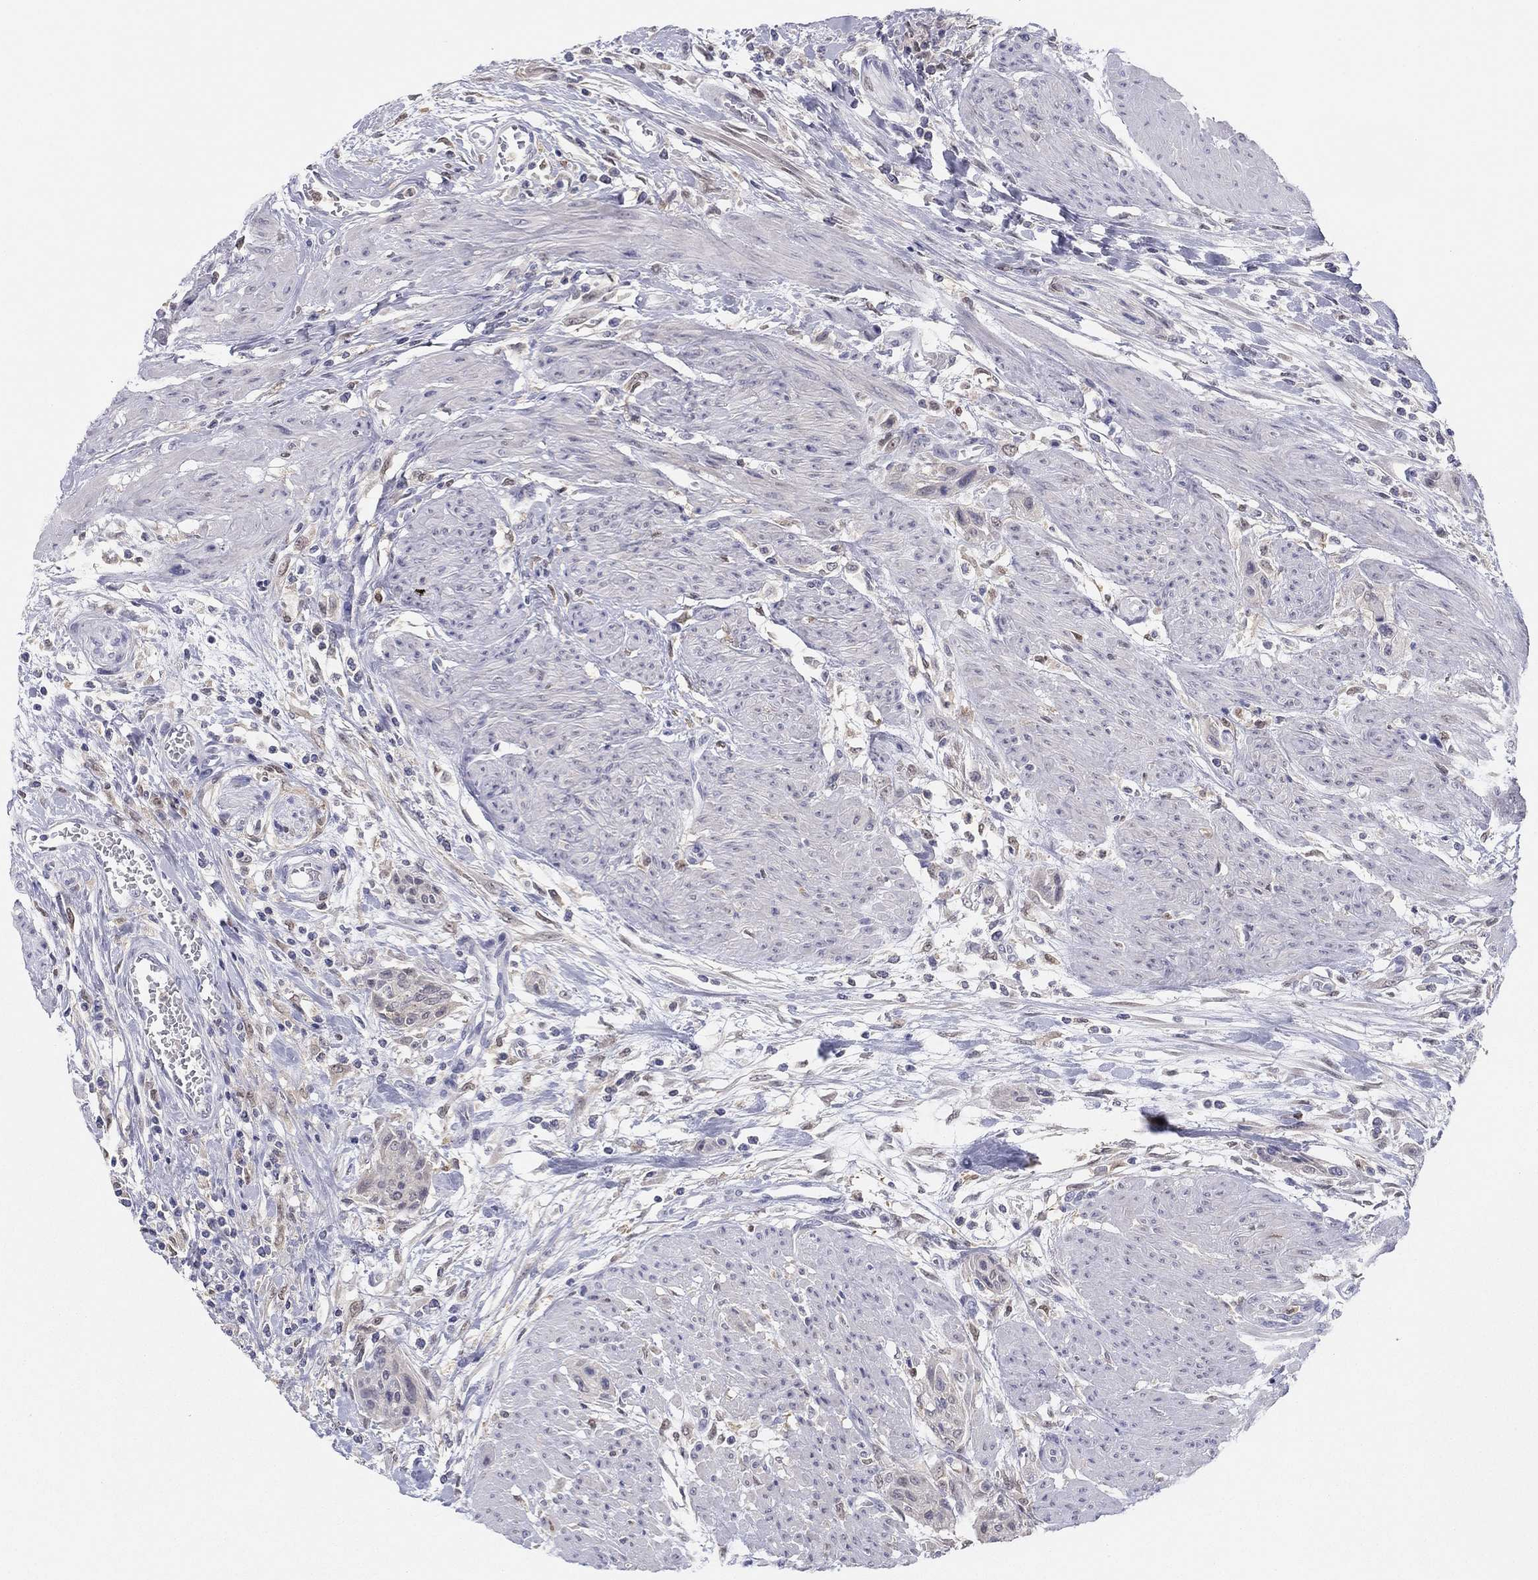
{"staining": {"intensity": "negative", "quantity": "none", "location": "none"}, "tissue": "urothelial cancer", "cell_type": "Tumor cells", "image_type": "cancer", "snomed": [{"axis": "morphology", "description": "Urothelial carcinoma, High grade"}, {"axis": "topography", "description": "Urinary bladder"}], "caption": "IHC image of neoplastic tissue: high-grade urothelial carcinoma stained with DAB (3,3'-diaminobenzidine) shows no significant protein expression in tumor cells.", "gene": "PDXK", "patient": {"sex": "male", "age": 35}}